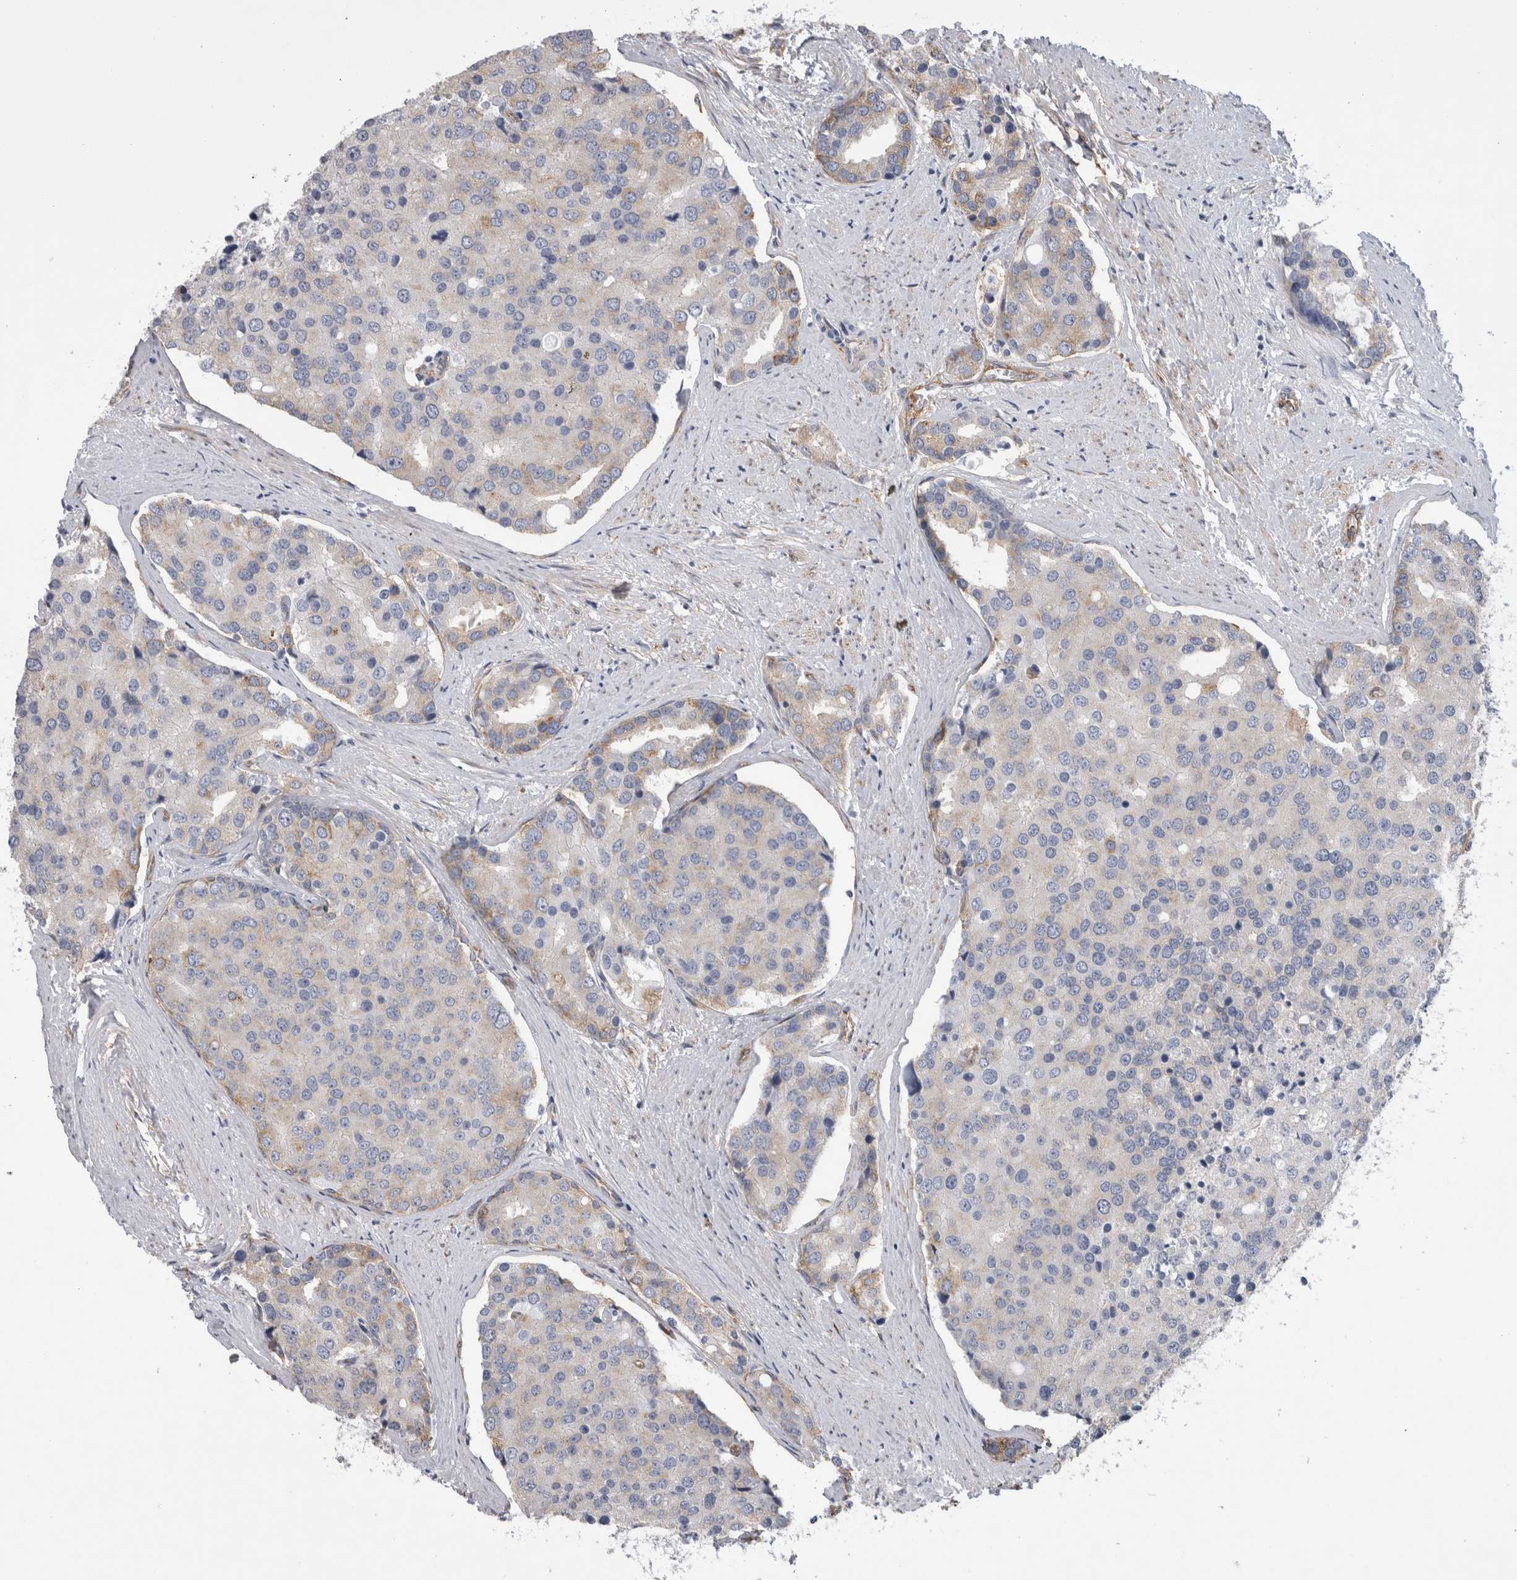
{"staining": {"intensity": "weak", "quantity": "<25%", "location": "cytoplasmic/membranous"}, "tissue": "prostate cancer", "cell_type": "Tumor cells", "image_type": "cancer", "snomed": [{"axis": "morphology", "description": "Adenocarcinoma, High grade"}, {"axis": "topography", "description": "Prostate"}], "caption": "Prostate adenocarcinoma (high-grade) was stained to show a protein in brown. There is no significant positivity in tumor cells.", "gene": "ATXN3", "patient": {"sex": "male", "age": 50}}